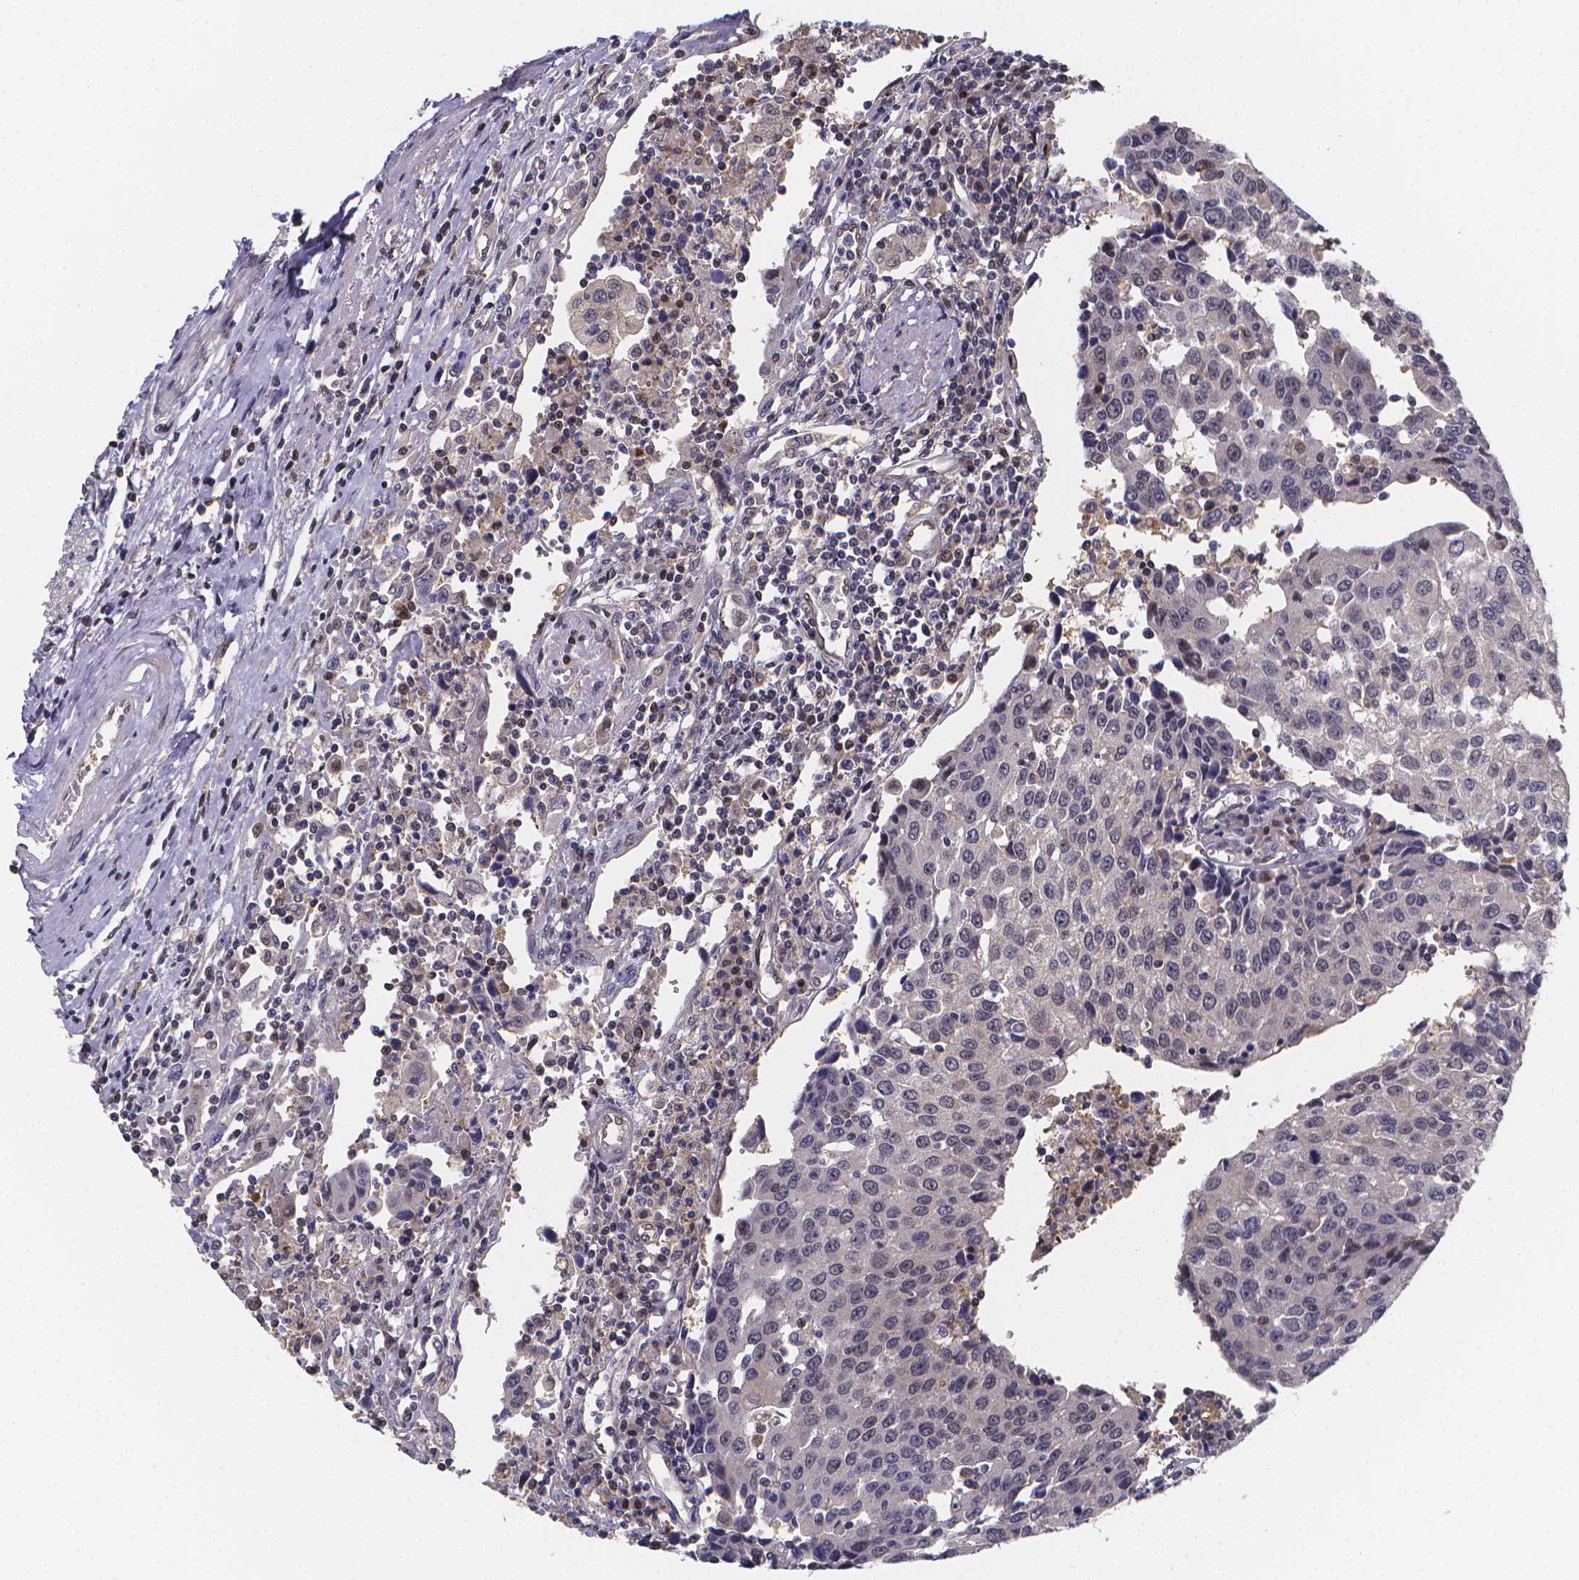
{"staining": {"intensity": "negative", "quantity": "none", "location": "none"}, "tissue": "urothelial cancer", "cell_type": "Tumor cells", "image_type": "cancer", "snomed": [{"axis": "morphology", "description": "Urothelial carcinoma, High grade"}, {"axis": "topography", "description": "Urinary bladder"}], "caption": "Image shows no protein positivity in tumor cells of high-grade urothelial carcinoma tissue.", "gene": "PAH", "patient": {"sex": "female", "age": 85}}